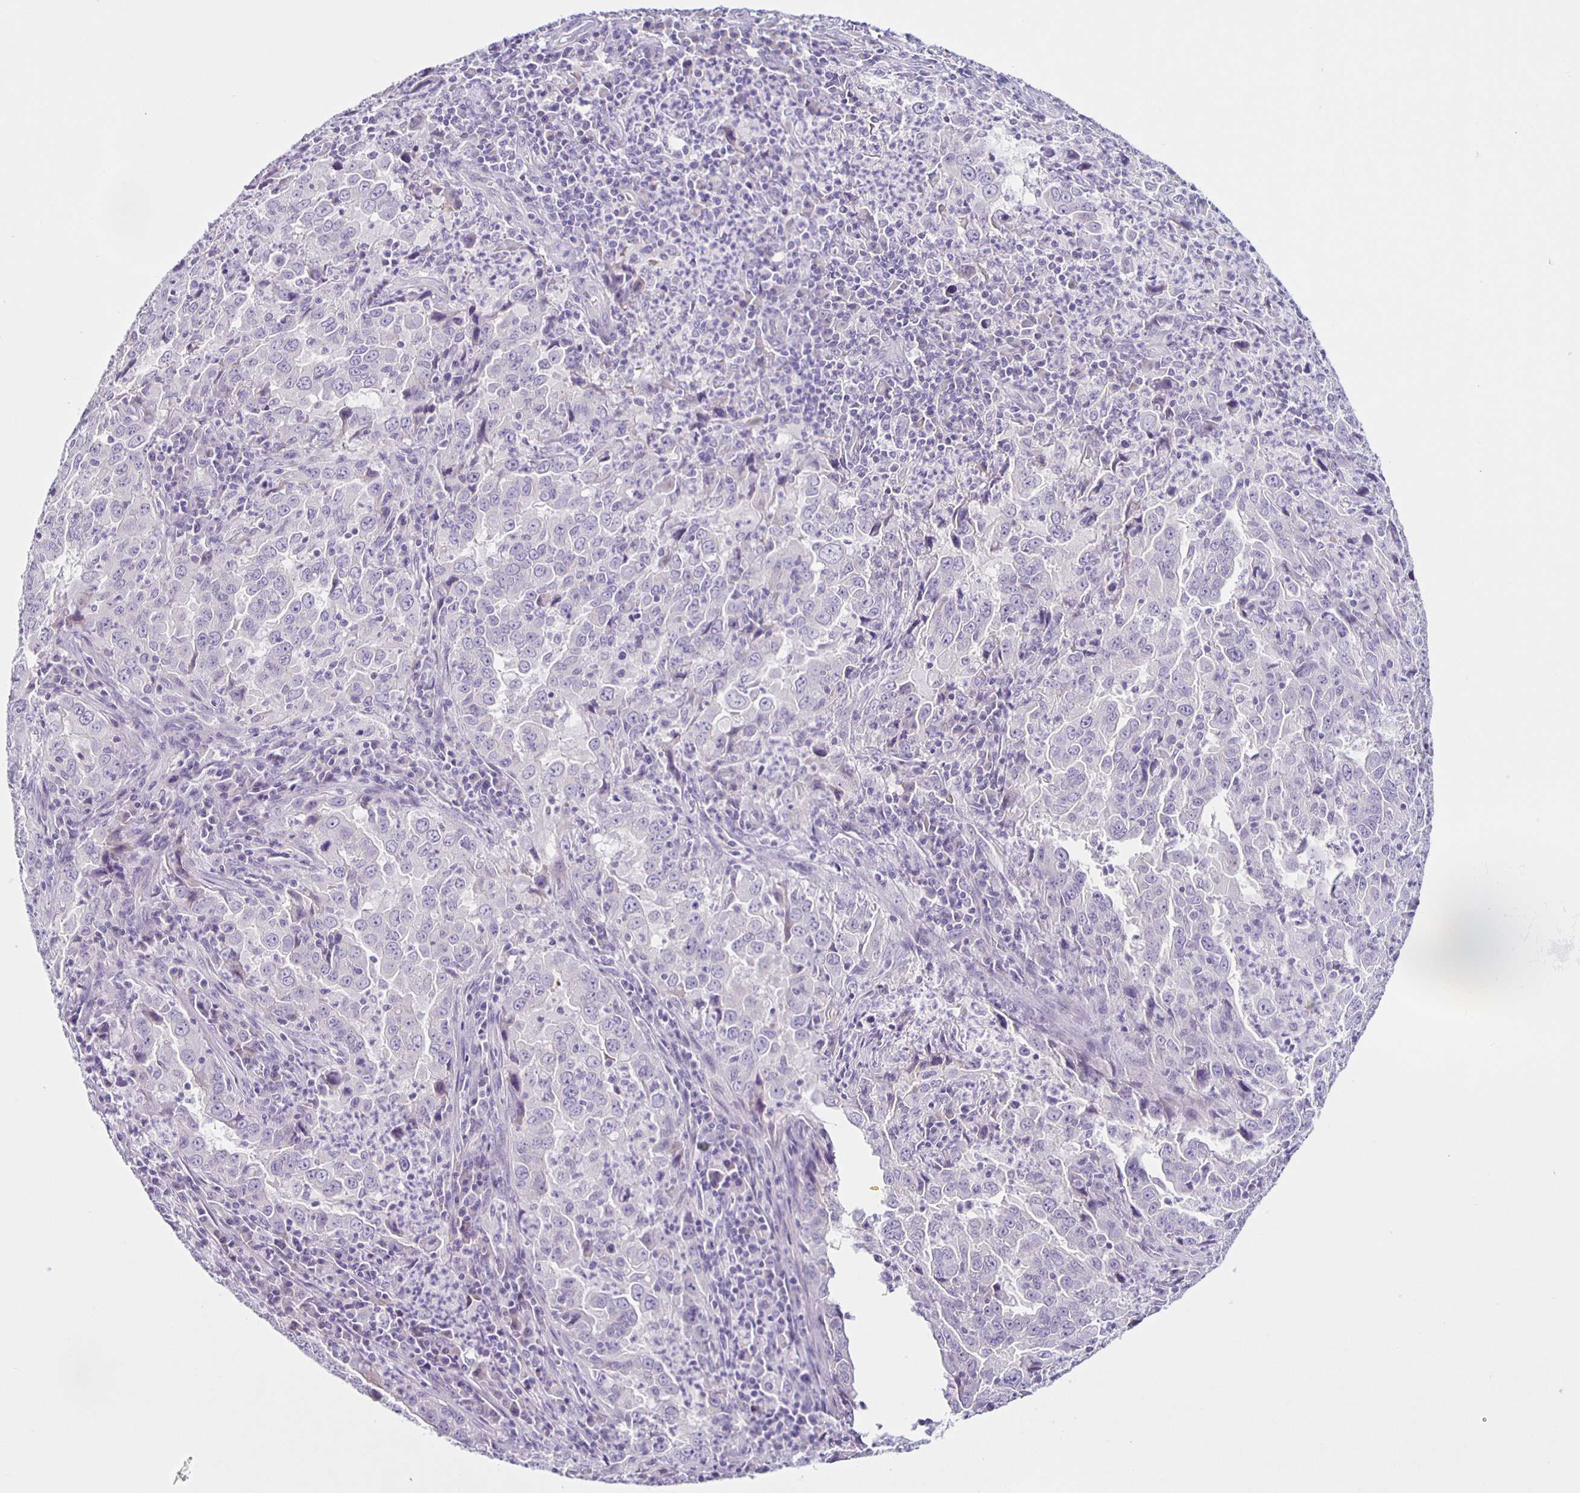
{"staining": {"intensity": "negative", "quantity": "none", "location": "none"}, "tissue": "lung cancer", "cell_type": "Tumor cells", "image_type": "cancer", "snomed": [{"axis": "morphology", "description": "Adenocarcinoma, NOS"}, {"axis": "topography", "description": "Lung"}], "caption": "The micrograph demonstrates no staining of tumor cells in adenocarcinoma (lung).", "gene": "SLC12A3", "patient": {"sex": "male", "age": 67}}